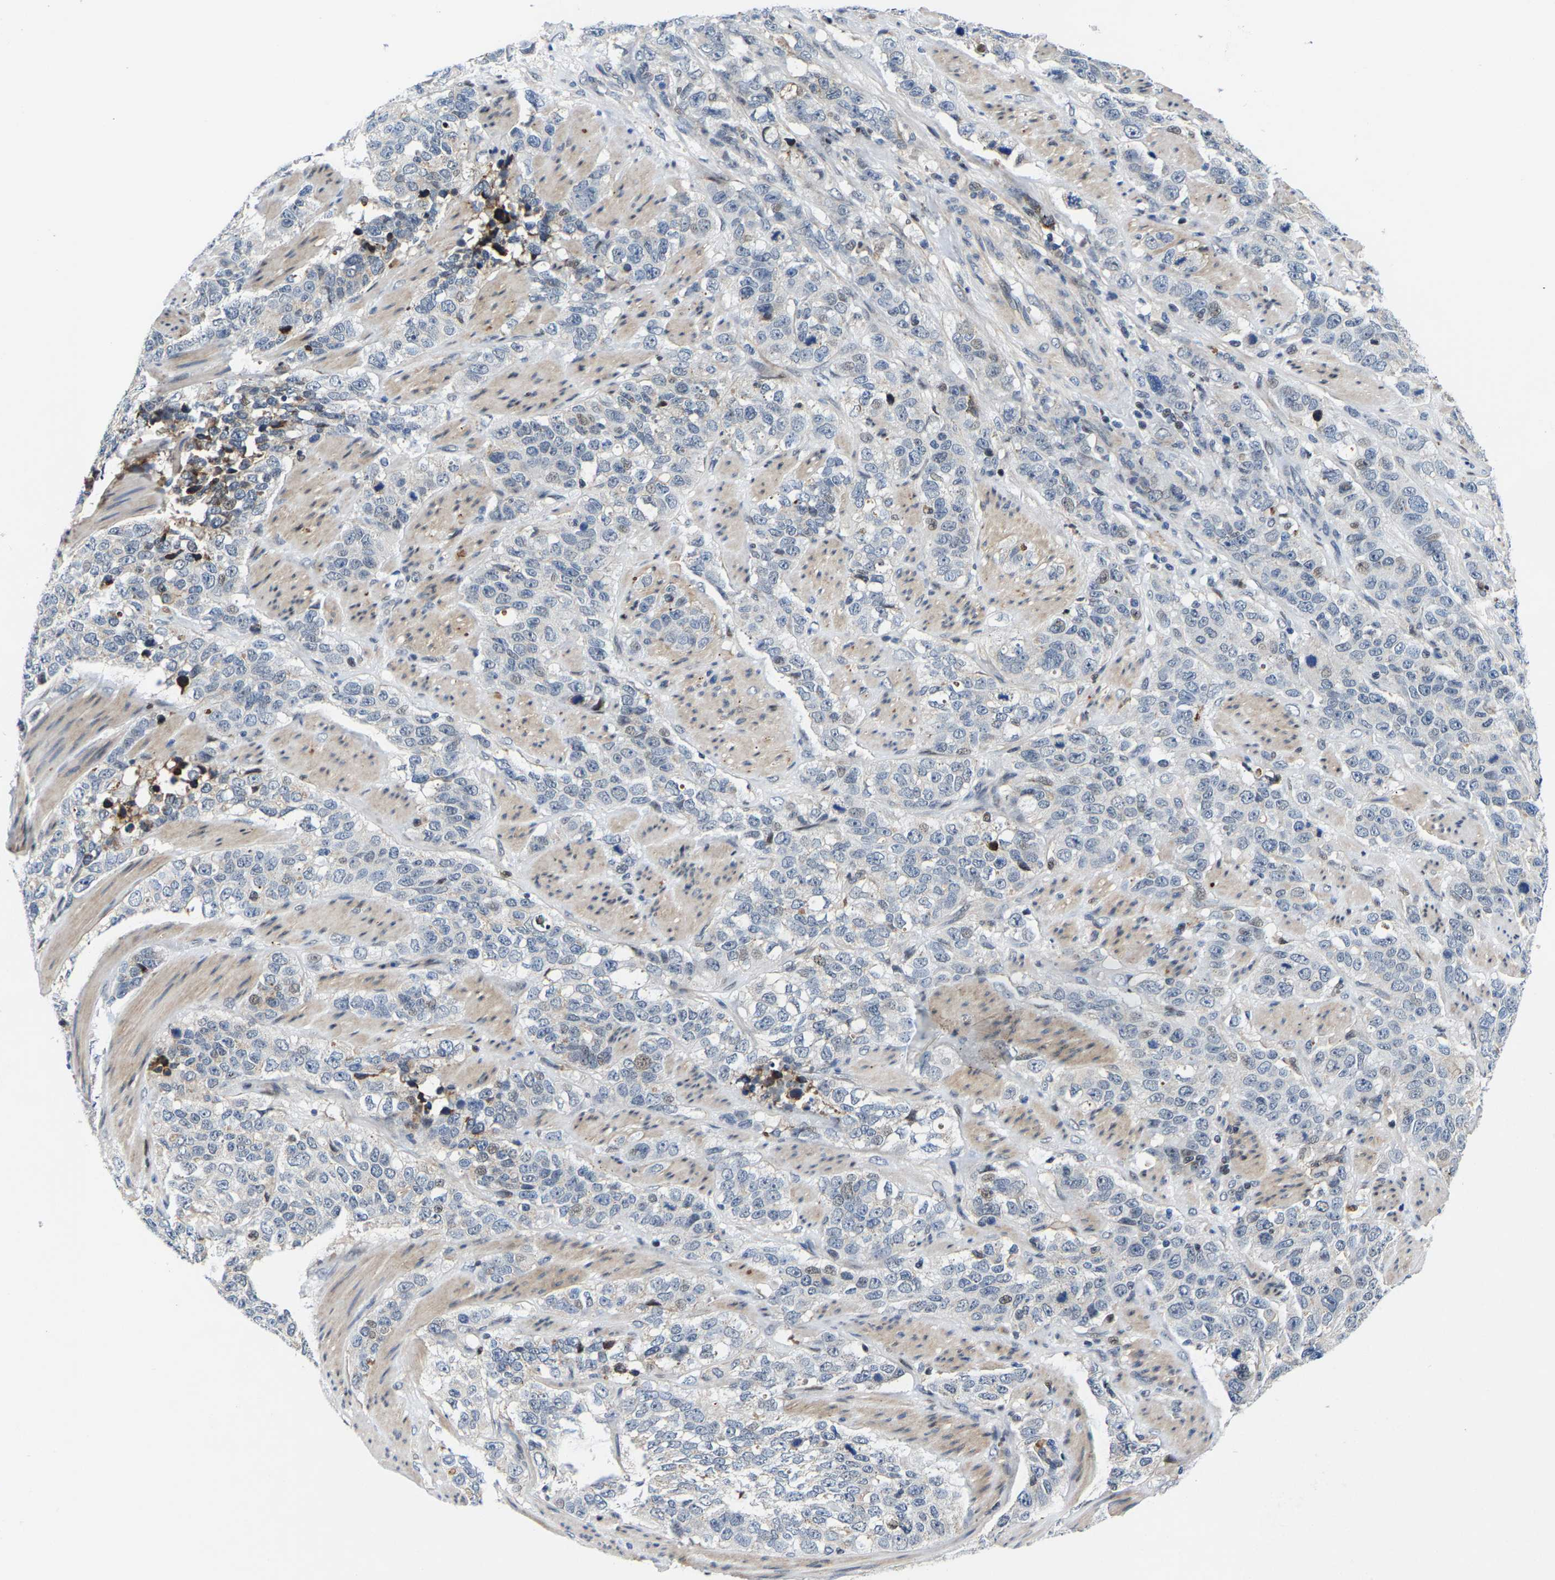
{"staining": {"intensity": "negative", "quantity": "none", "location": "none"}, "tissue": "stomach cancer", "cell_type": "Tumor cells", "image_type": "cancer", "snomed": [{"axis": "morphology", "description": "Adenocarcinoma, NOS"}, {"axis": "topography", "description": "Stomach"}], "caption": "Immunohistochemical staining of human adenocarcinoma (stomach) exhibits no significant staining in tumor cells. (IHC, brightfield microscopy, high magnification).", "gene": "GTPBP10", "patient": {"sex": "male", "age": 48}}